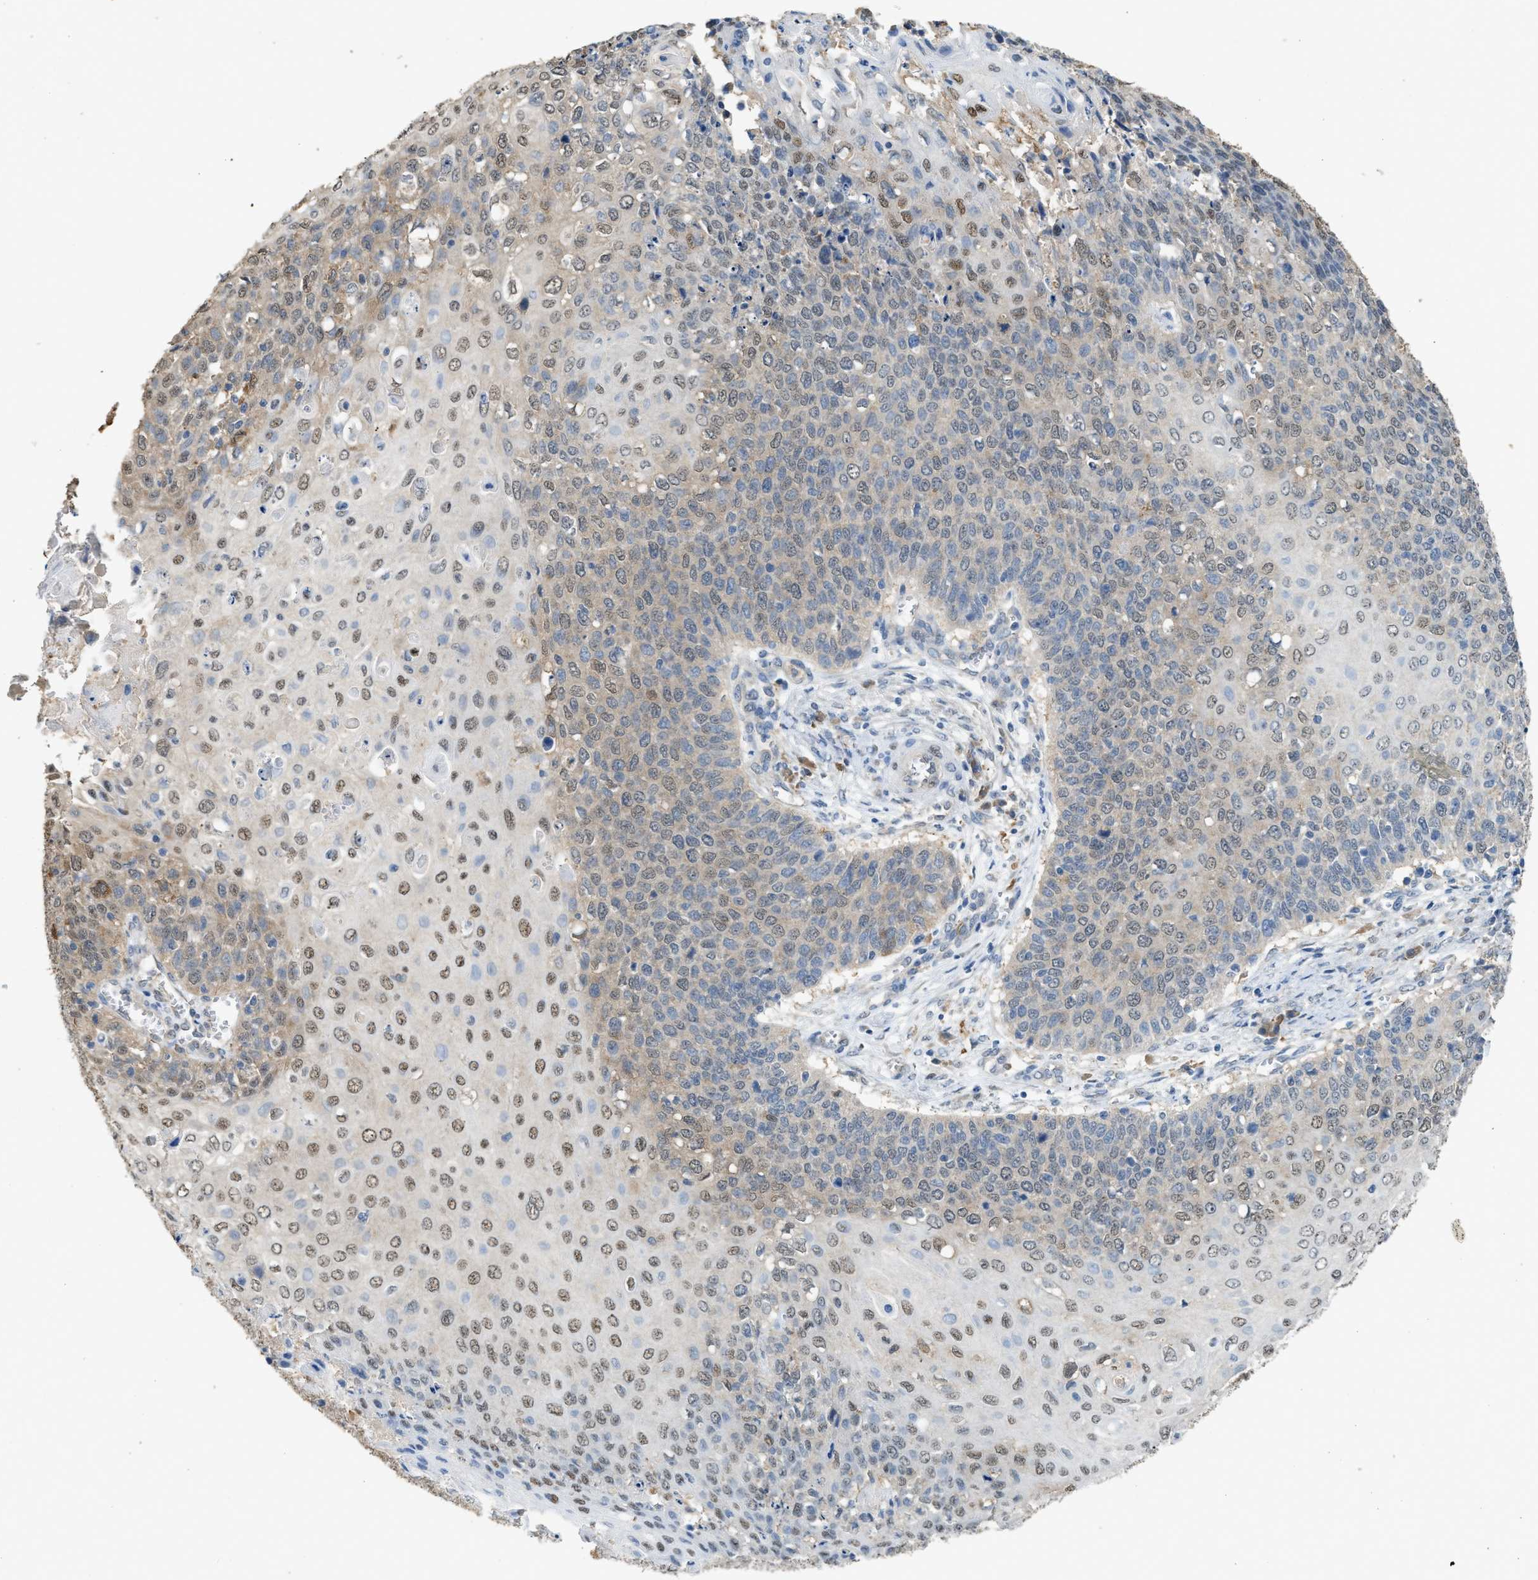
{"staining": {"intensity": "weak", "quantity": "25%-75%", "location": "cytoplasmic/membranous,nuclear"}, "tissue": "cervical cancer", "cell_type": "Tumor cells", "image_type": "cancer", "snomed": [{"axis": "morphology", "description": "Squamous cell carcinoma, NOS"}, {"axis": "topography", "description": "Cervix"}], "caption": "IHC histopathology image of neoplastic tissue: squamous cell carcinoma (cervical) stained using immunohistochemistry shows low levels of weak protein expression localized specifically in the cytoplasmic/membranous and nuclear of tumor cells, appearing as a cytoplasmic/membranous and nuclear brown color.", "gene": "GCN1", "patient": {"sex": "female", "age": 39}}